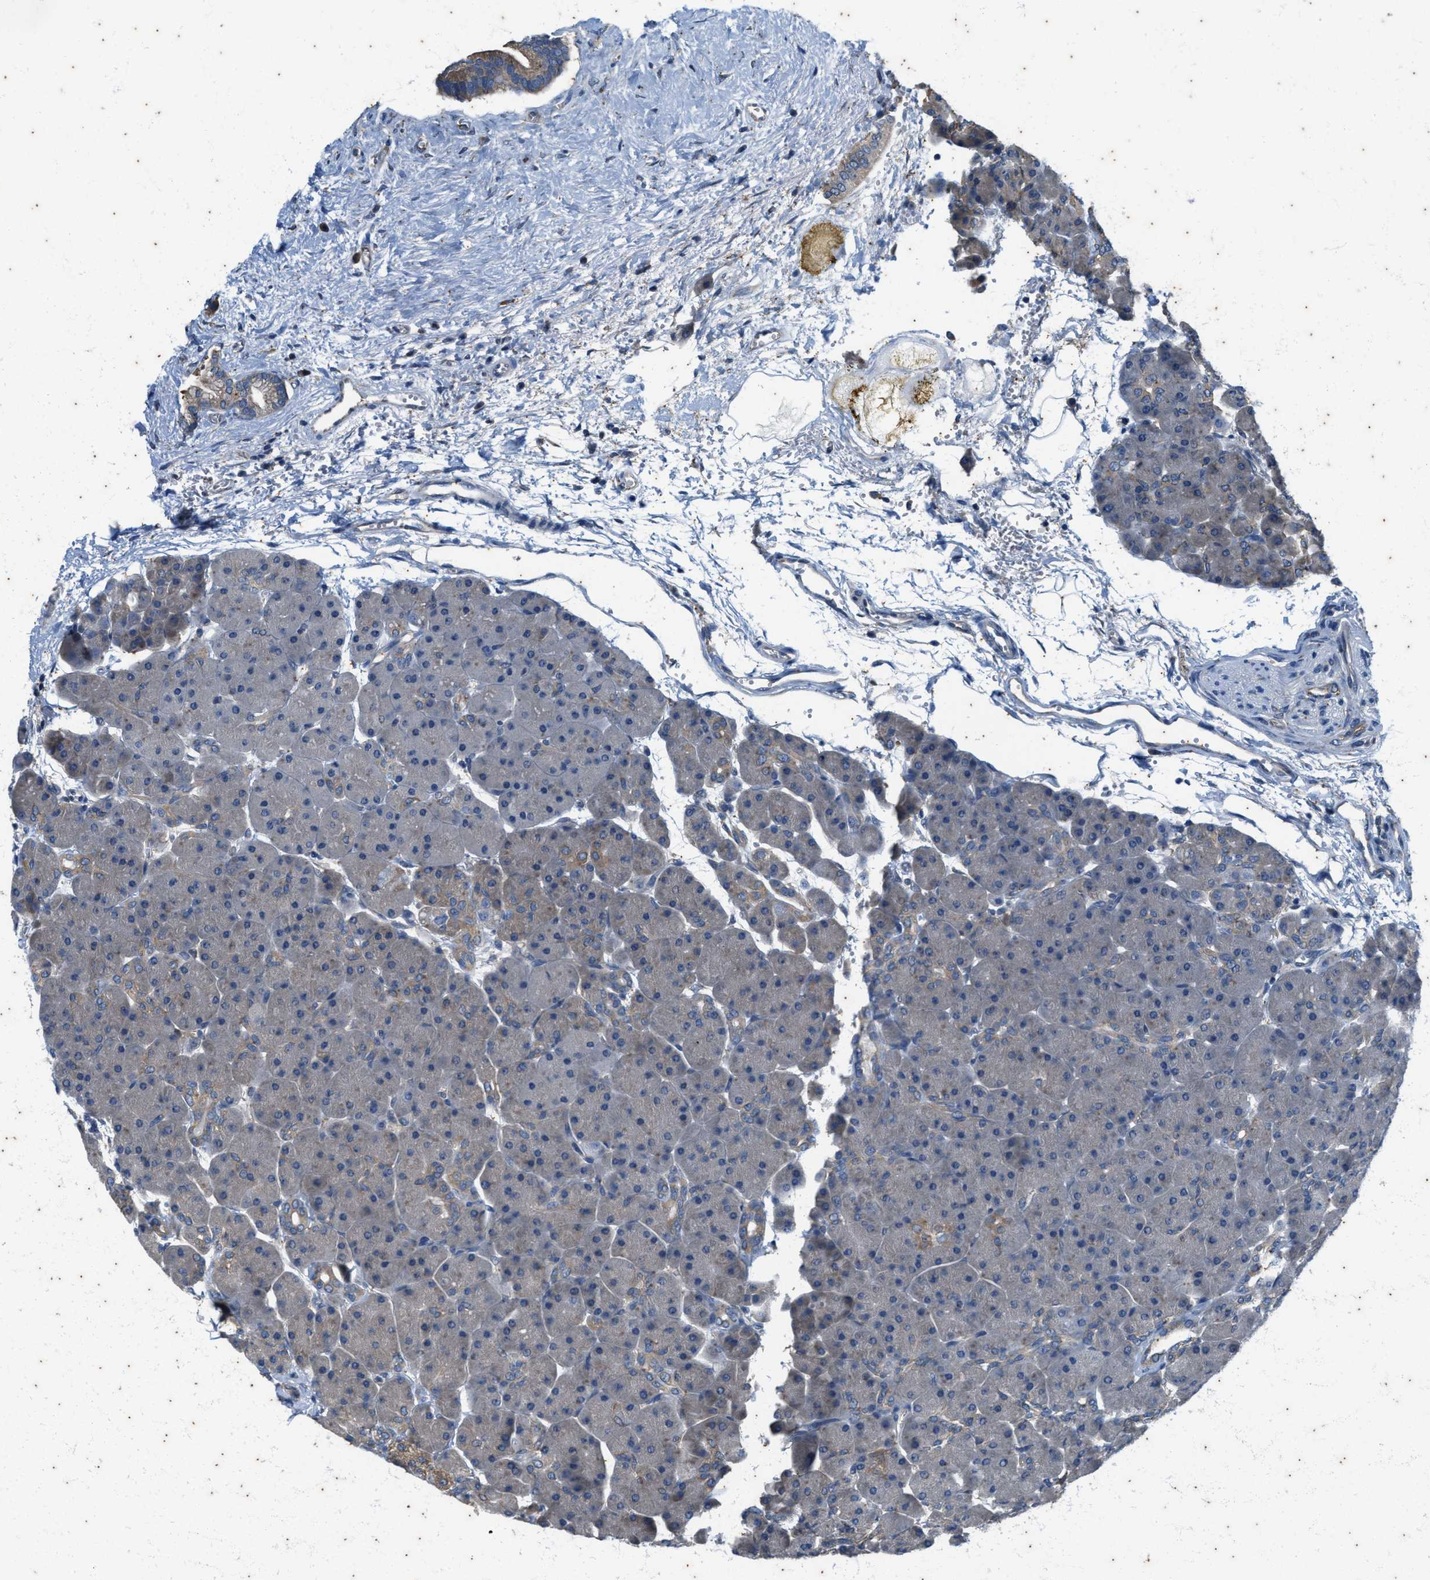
{"staining": {"intensity": "negative", "quantity": "none", "location": "none"}, "tissue": "pancreas", "cell_type": "Exocrine glandular cells", "image_type": "normal", "snomed": [{"axis": "morphology", "description": "Normal tissue, NOS"}, {"axis": "topography", "description": "Pancreas"}], "caption": "Human pancreas stained for a protein using IHC exhibits no positivity in exocrine glandular cells.", "gene": "COX19", "patient": {"sex": "male", "age": 66}}